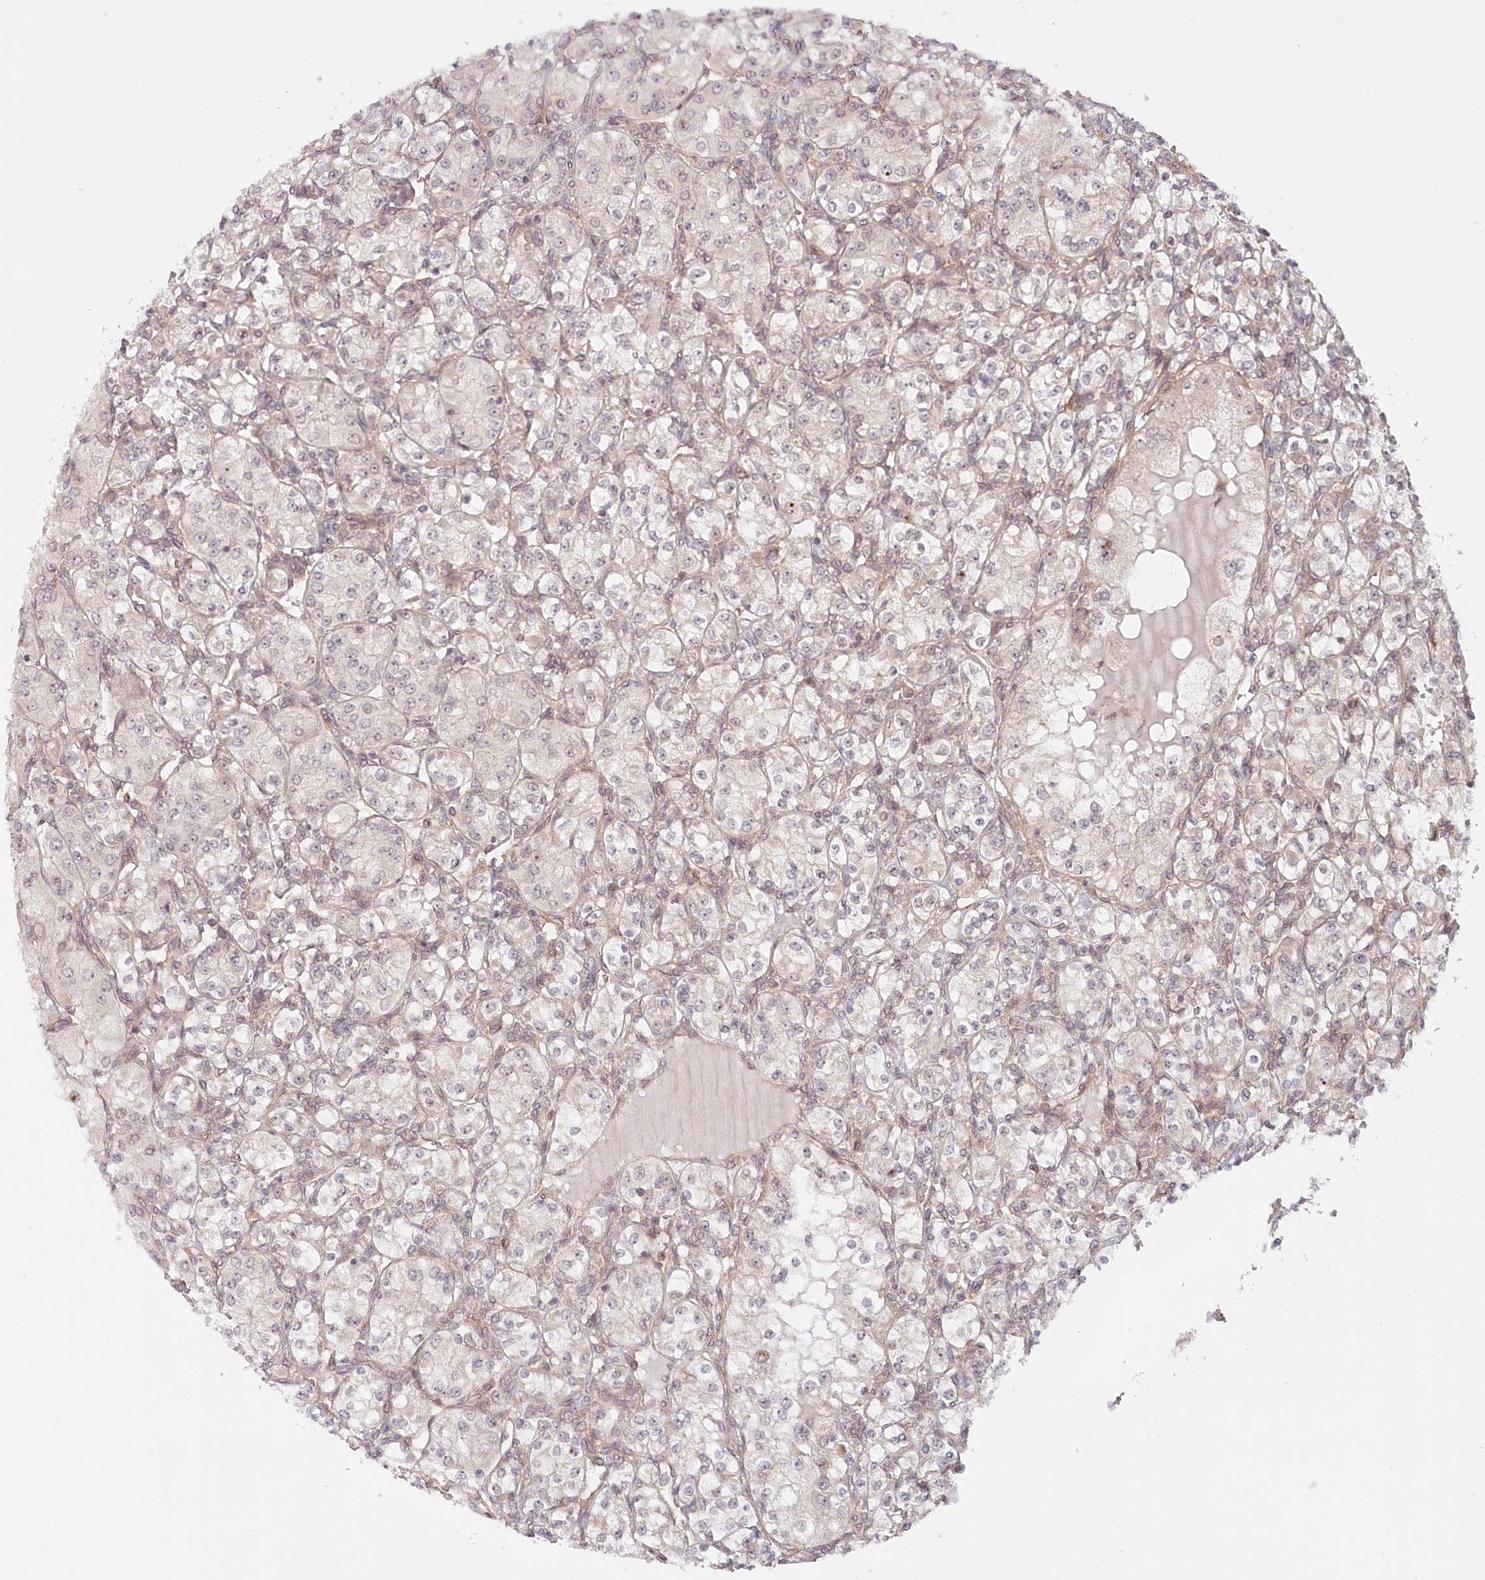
{"staining": {"intensity": "negative", "quantity": "none", "location": "none"}, "tissue": "renal cancer", "cell_type": "Tumor cells", "image_type": "cancer", "snomed": [{"axis": "morphology", "description": "Adenocarcinoma, NOS"}, {"axis": "topography", "description": "Kidney"}], "caption": "An immunohistochemistry micrograph of renal cancer (adenocarcinoma) is shown. There is no staining in tumor cells of renal cancer (adenocarcinoma).", "gene": "CEP70", "patient": {"sex": "male", "age": 77}}